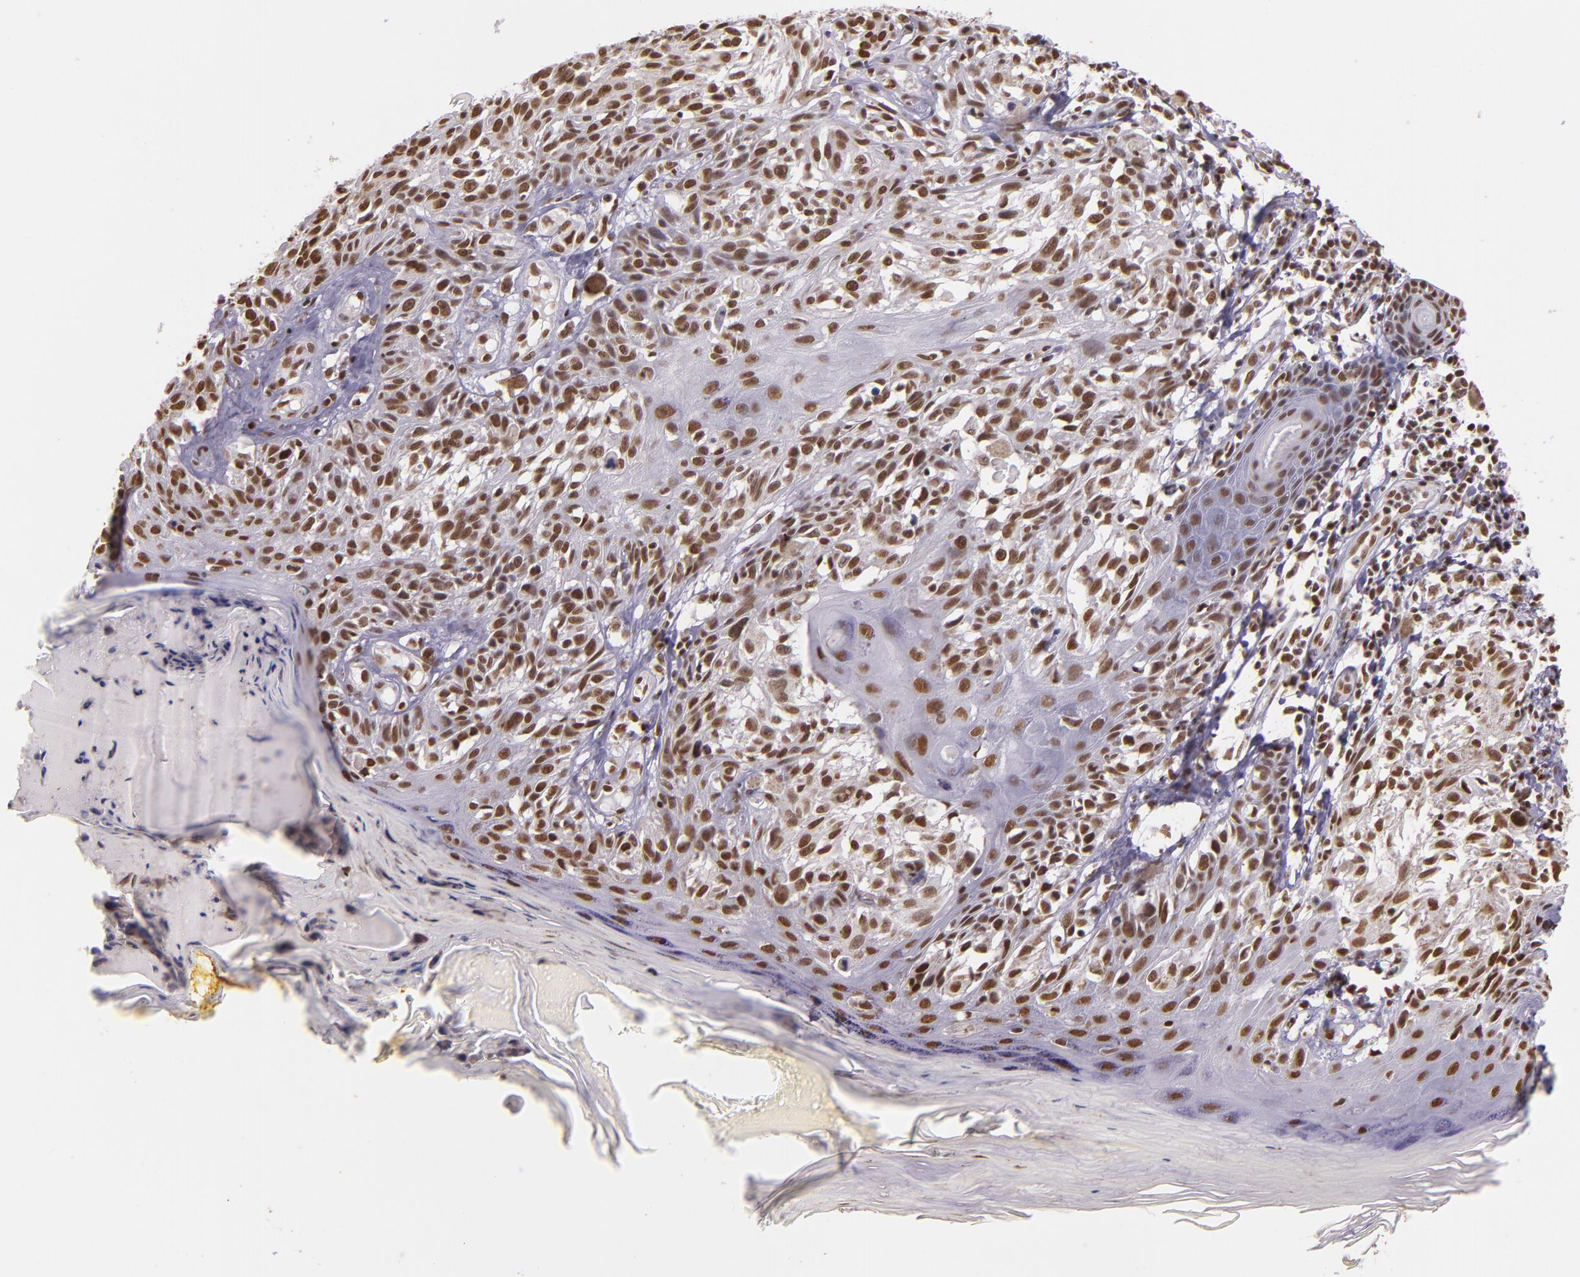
{"staining": {"intensity": "moderate", "quantity": ">75%", "location": "nuclear"}, "tissue": "melanoma", "cell_type": "Tumor cells", "image_type": "cancer", "snomed": [{"axis": "morphology", "description": "Malignant melanoma, NOS"}, {"axis": "topography", "description": "Skin"}], "caption": "IHC of malignant melanoma shows medium levels of moderate nuclear expression in about >75% of tumor cells.", "gene": "USF1", "patient": {"sex": "female", "age": 77}}